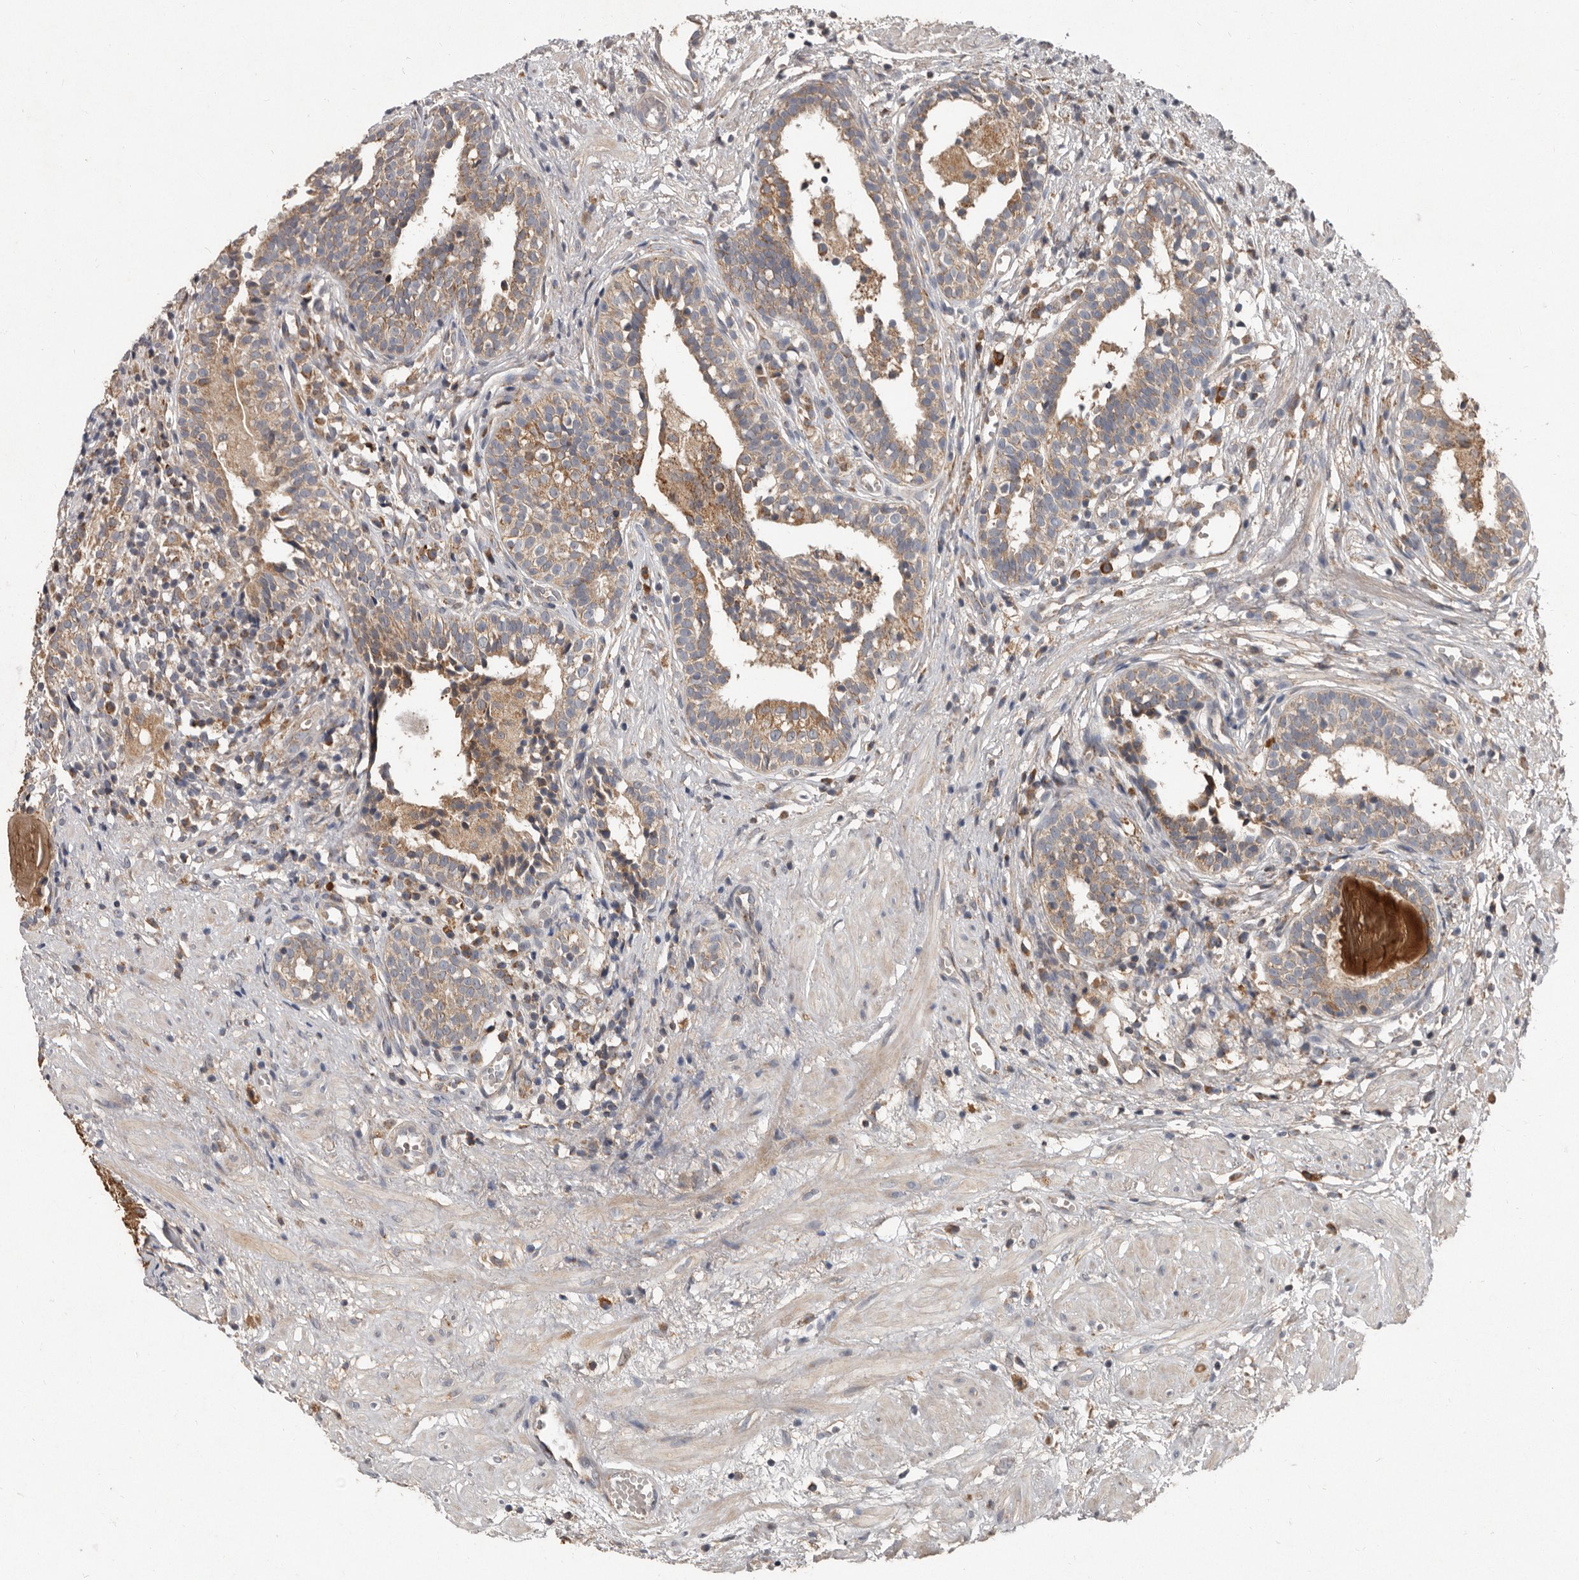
{"staining": {"intensity": "strong", "quantity": "25%-75%", "location": "cytoplasmic/membranous"}, "tissue": "prostate cancer", "cell_type": "Tumor cells", "image_type": "cancer", "snomed": [{"axis": "morphology", "description": "Adenocarcinoma, Low grade"}, {"axis": "topography", "description": "Prostate"}], "caption": "Adenocarcinoma (low-grade) (prostate) tissue exhibits strong cytoplasmic/membranous positivity in approximately 25%-75% of tumor cells", "gene": "KIF26B", "patient": {"sex": "male", "age": 88}}